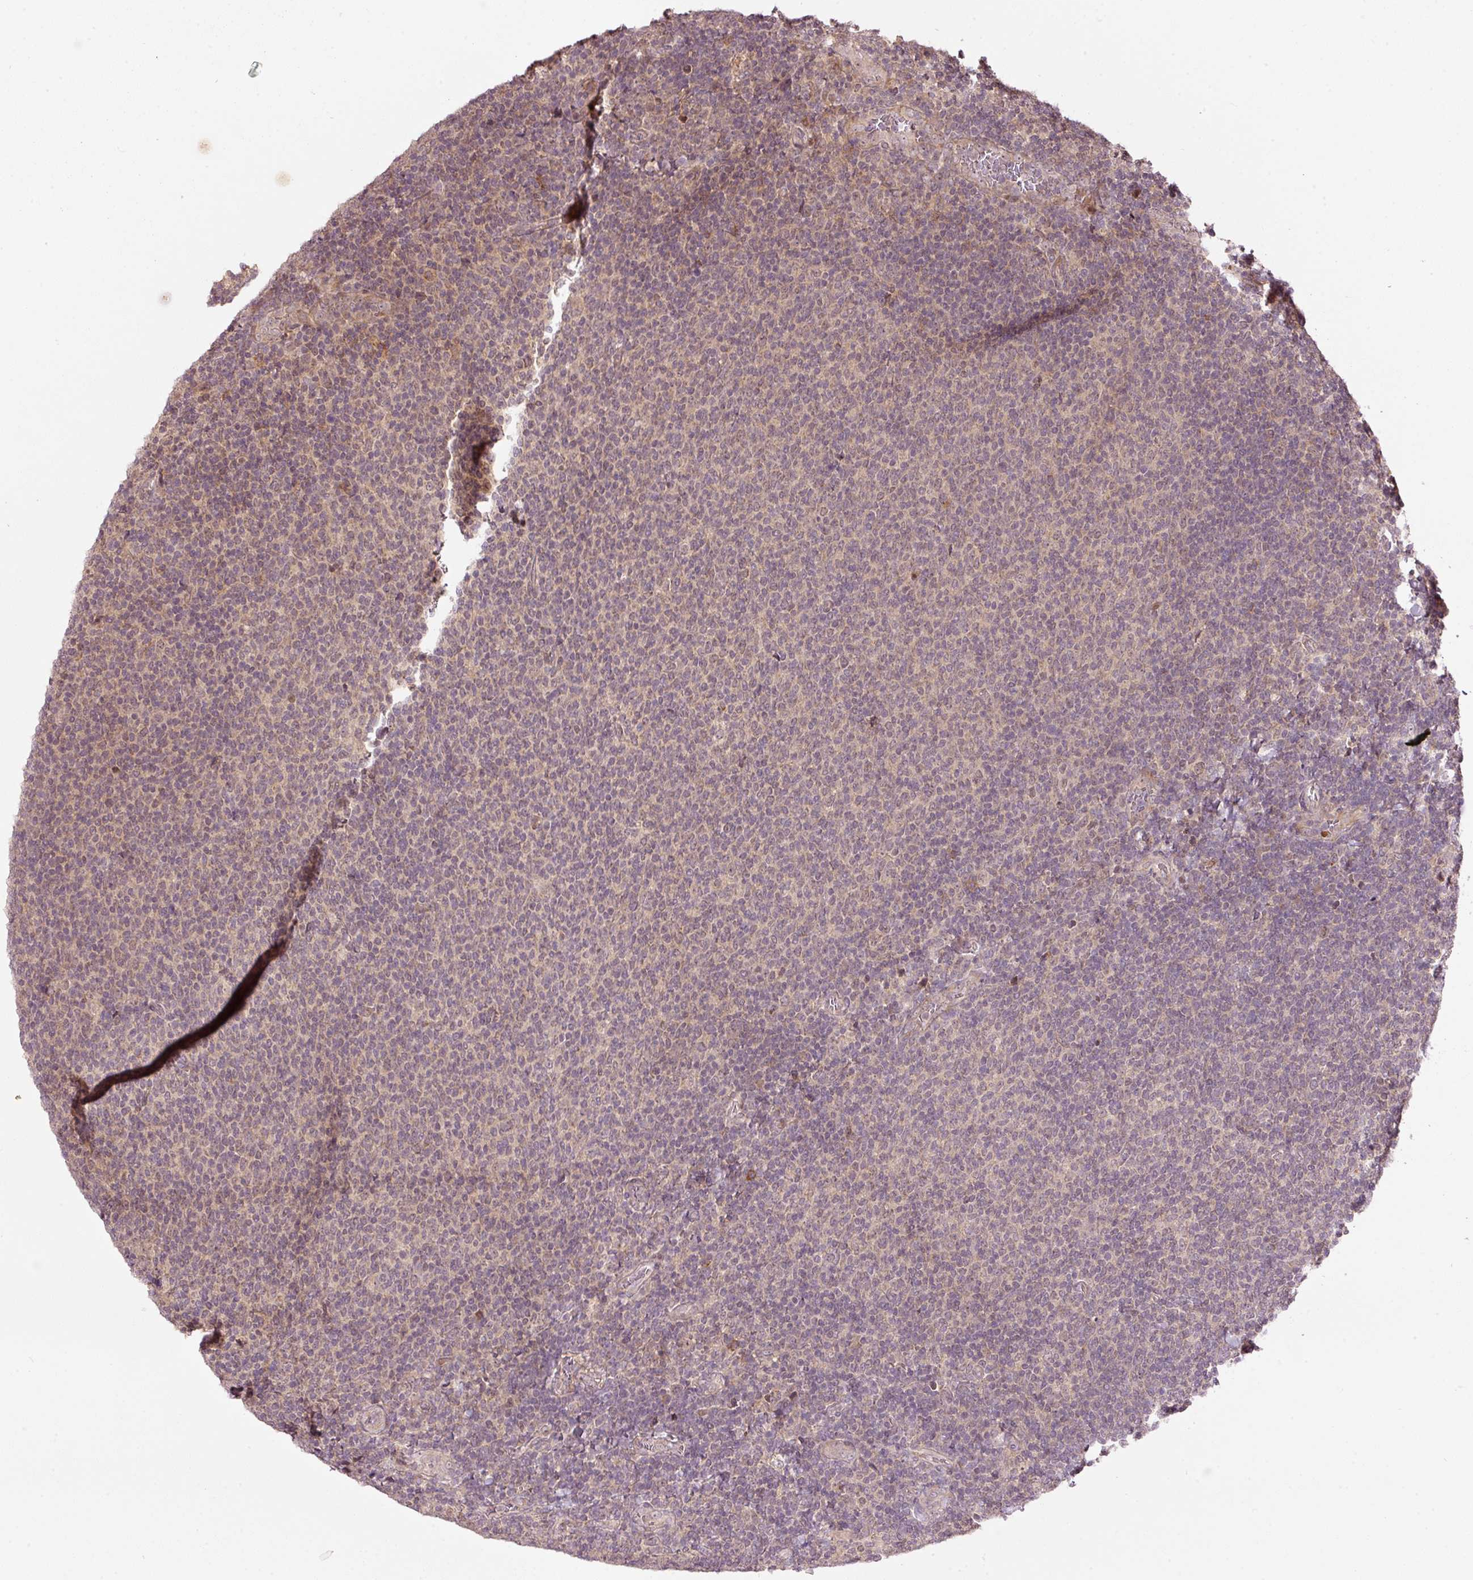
{"staining": {"intensity": "negative", "quantity": "none", "location": "none"}, "tissue": "lymphoma", "cell_type": "Tumor cells", "image_type": "cancer", "snomed": [{"axis": "morphology", "description": "Malignant lymphoma, non-Hodgkin's type, Low grade"}, {"axis": "topography", "description": "Lymph node"}], "caption": "Tumor cells show no significant protein positivity in lymphoma.", "gene": "PCDHB1", "patient": {"sex": "male", "age": 52}}